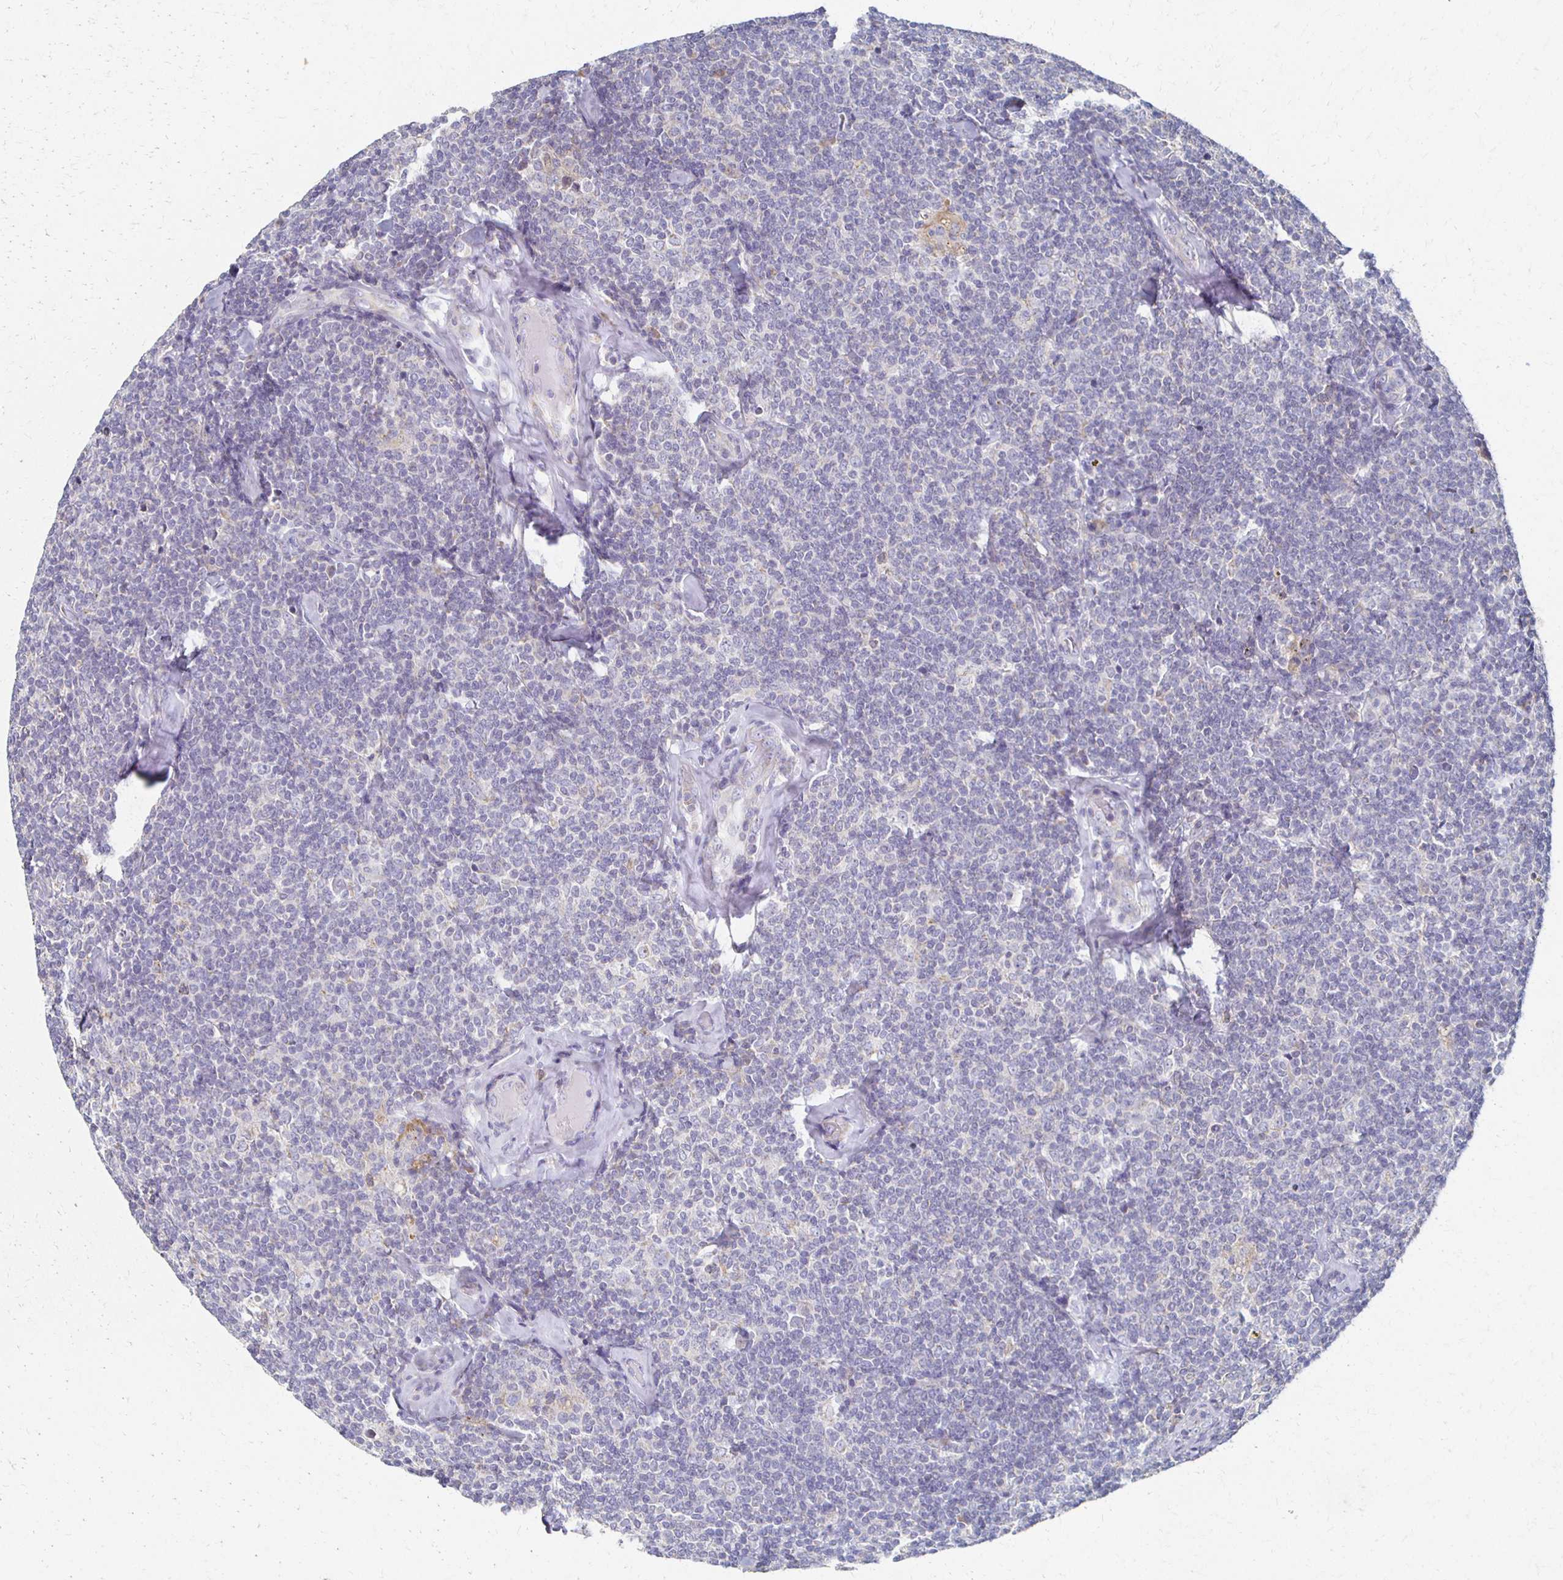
{"staining": {"intensity": "negative", "quantity": "none", "location": "none"}, "tissue": "lymphoma", "cell_type": "Tumor cells", "image_type": "cancer", "snomed": [{"axis": "morphology", "description": "Malignant lymphoma, non-Hodgkin's type, Low grade"}, {"axis": "topography", "description": "Lymph node"}], "caption": "Immunohistochemistry (IHC) image of neoplastic tissue: malignant lymphoma, non-Hodgkin's type (low-grade) stained with DAB displays no significant protein positivity in tumor cells.", "gene": "CX3CR1", "patient": {"sex": "female", "age": 56}}